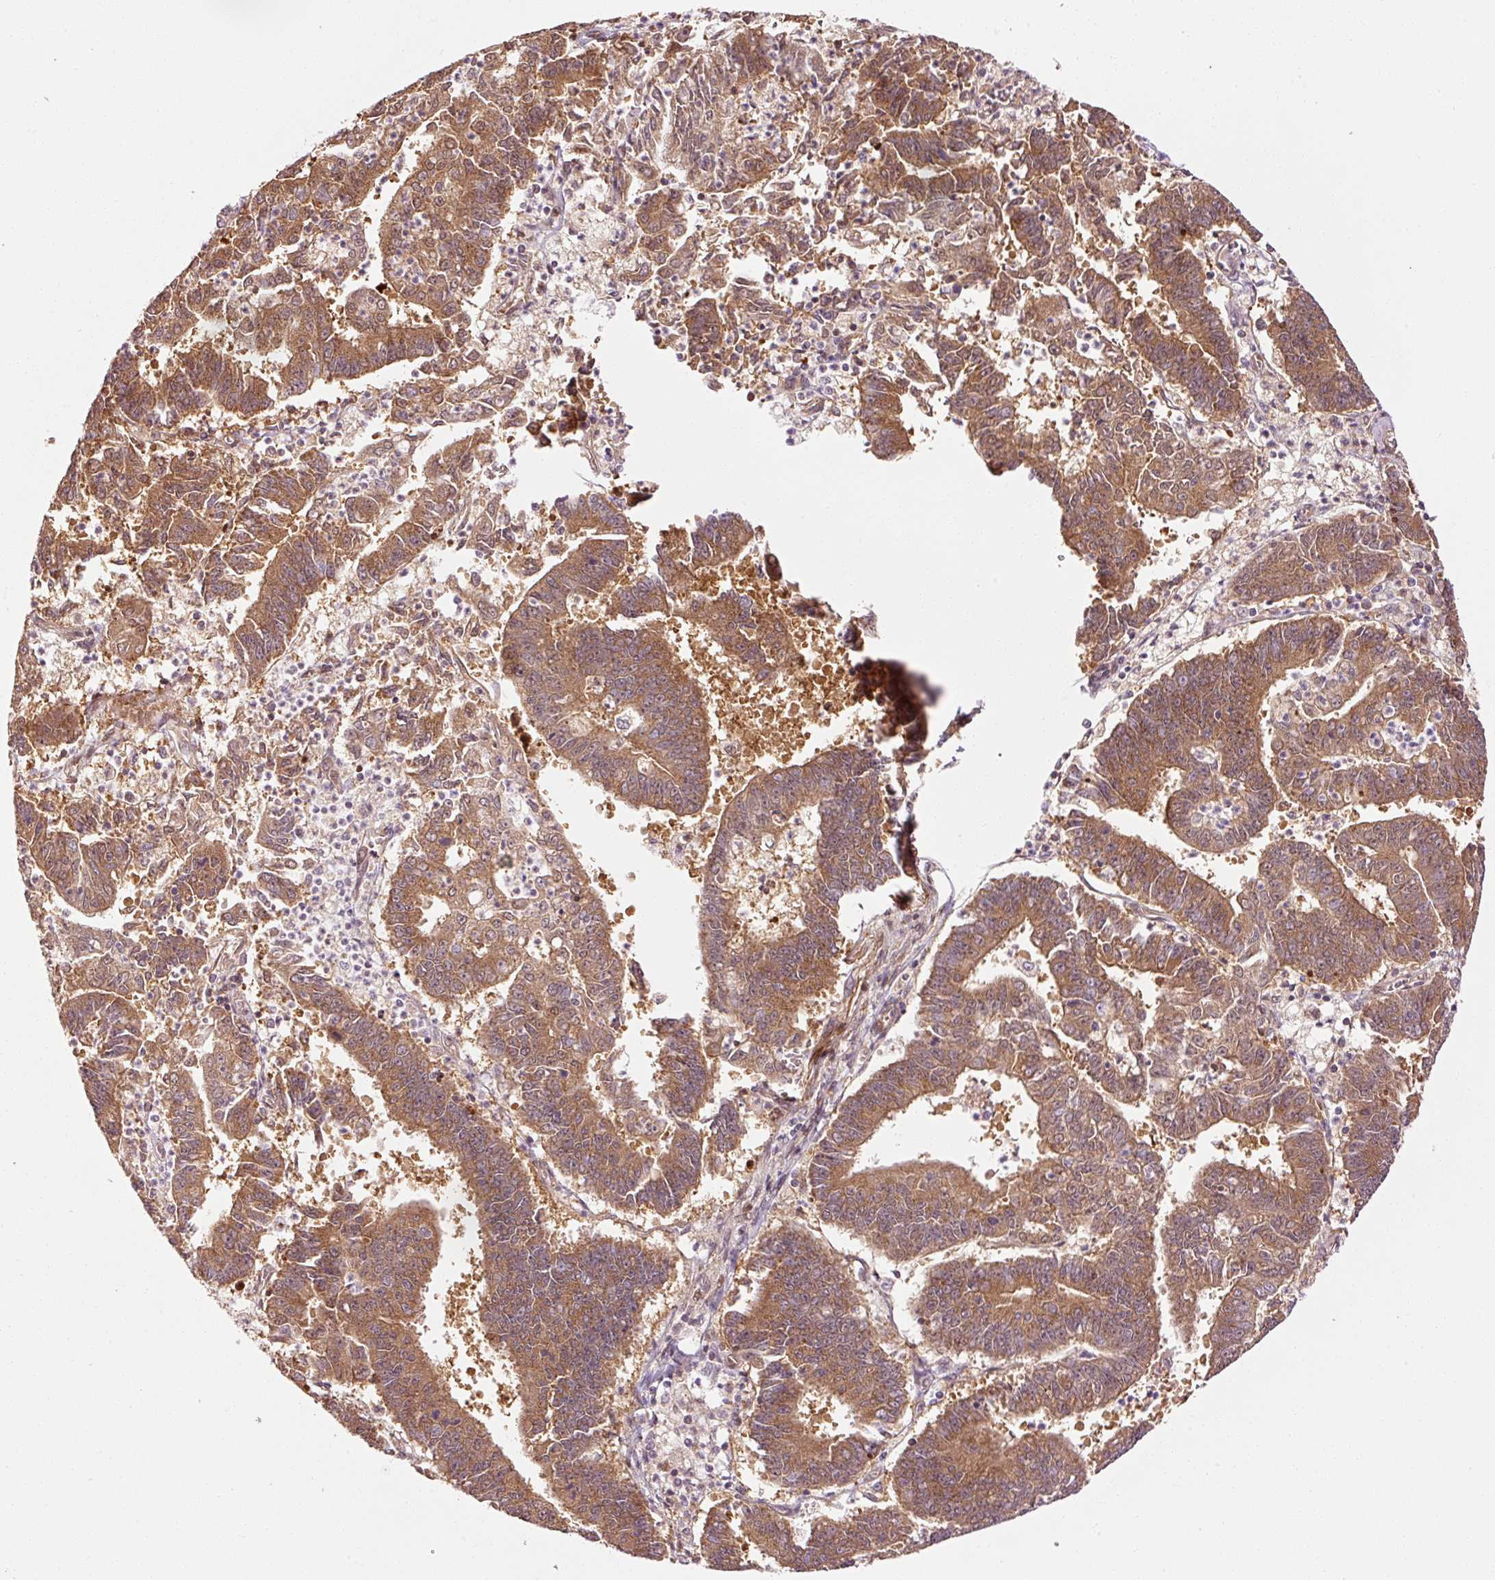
{"staining": {"intensity": "moderate", "quantity": ">75%", "location": "cytoplasmic/membranous"}, "tissue": "endometrial cancer", "cell_type": "Tumor cells", "image_type": "cancer", "snomed": [{"axis": "morphology", "description": "Adenocarcinoma, NOS"}, {"axis": "topography", "description": "Endometrium"}], "caption": "Immunohistochemical staining of human endometrial adenocarcinoma displays moderate cytoplasmic/membranous protein expression in approximately >75% of tumor cells.", "gene": "PPP1R14B", "patient": {"sex": "female", "age": 73}}